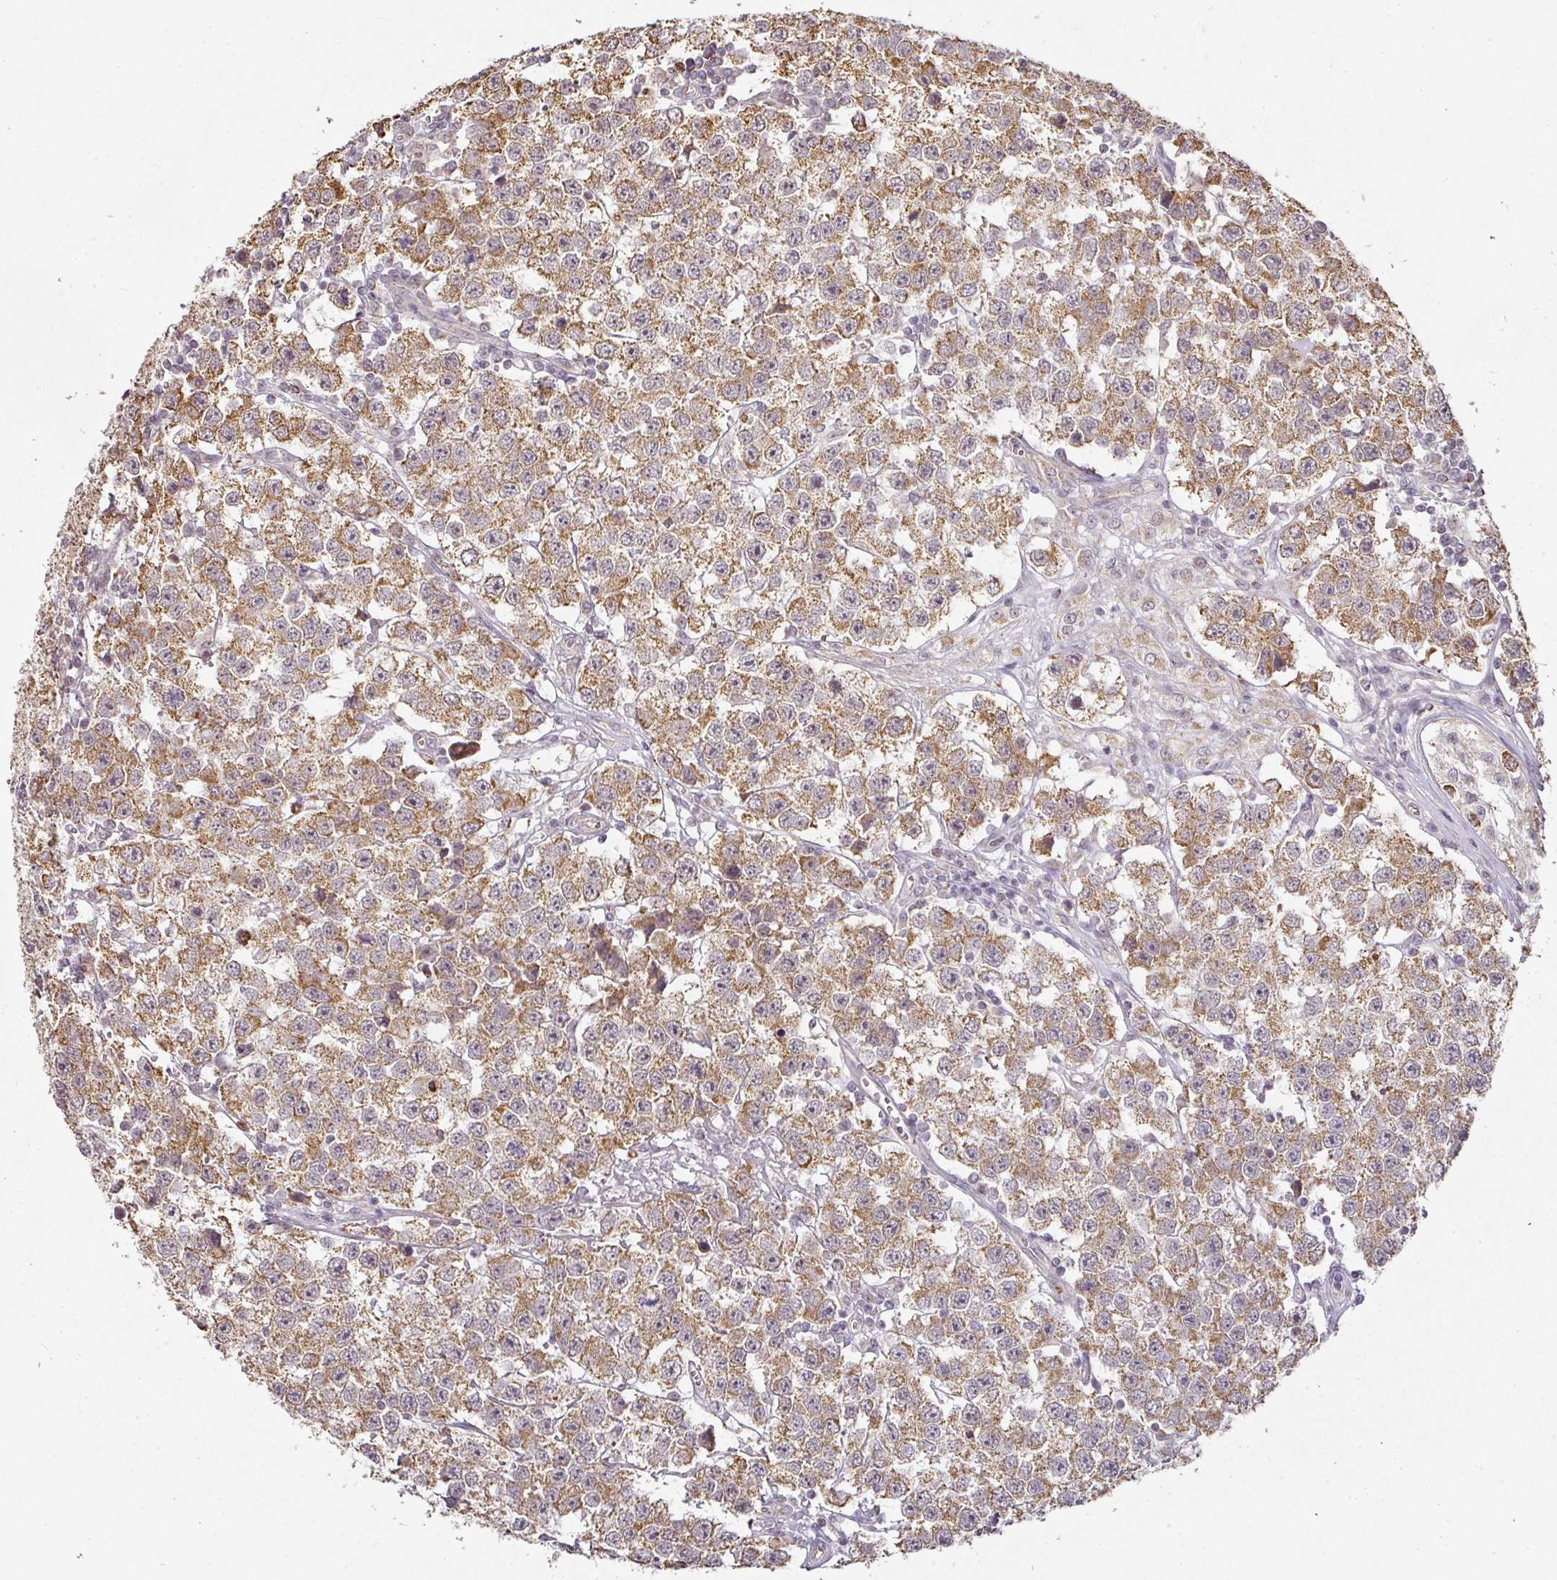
{"staining": {"intensity": "moderate", "quantity": ">75%", "location": "cytoplasmic/membranous"}, "tissue": "testis cancer", "cell_type": "Tumor cells", "image_type": "cancer", "snomed": [{"axis": "morphology", "description": "Seminoma, NOS"}, {"axis": "topography", "description": "Testis"}], "caption": "Testis seminoma tissue reveals moderate cytoplasmic/membranous expression in about >75% of tumor cells, visualized by immunohistochemistry. (DAB IHC with brightfield microscopy, high magnification).", "gene": "MYOM2", "patient": {"sex": "male", "age": 34}}